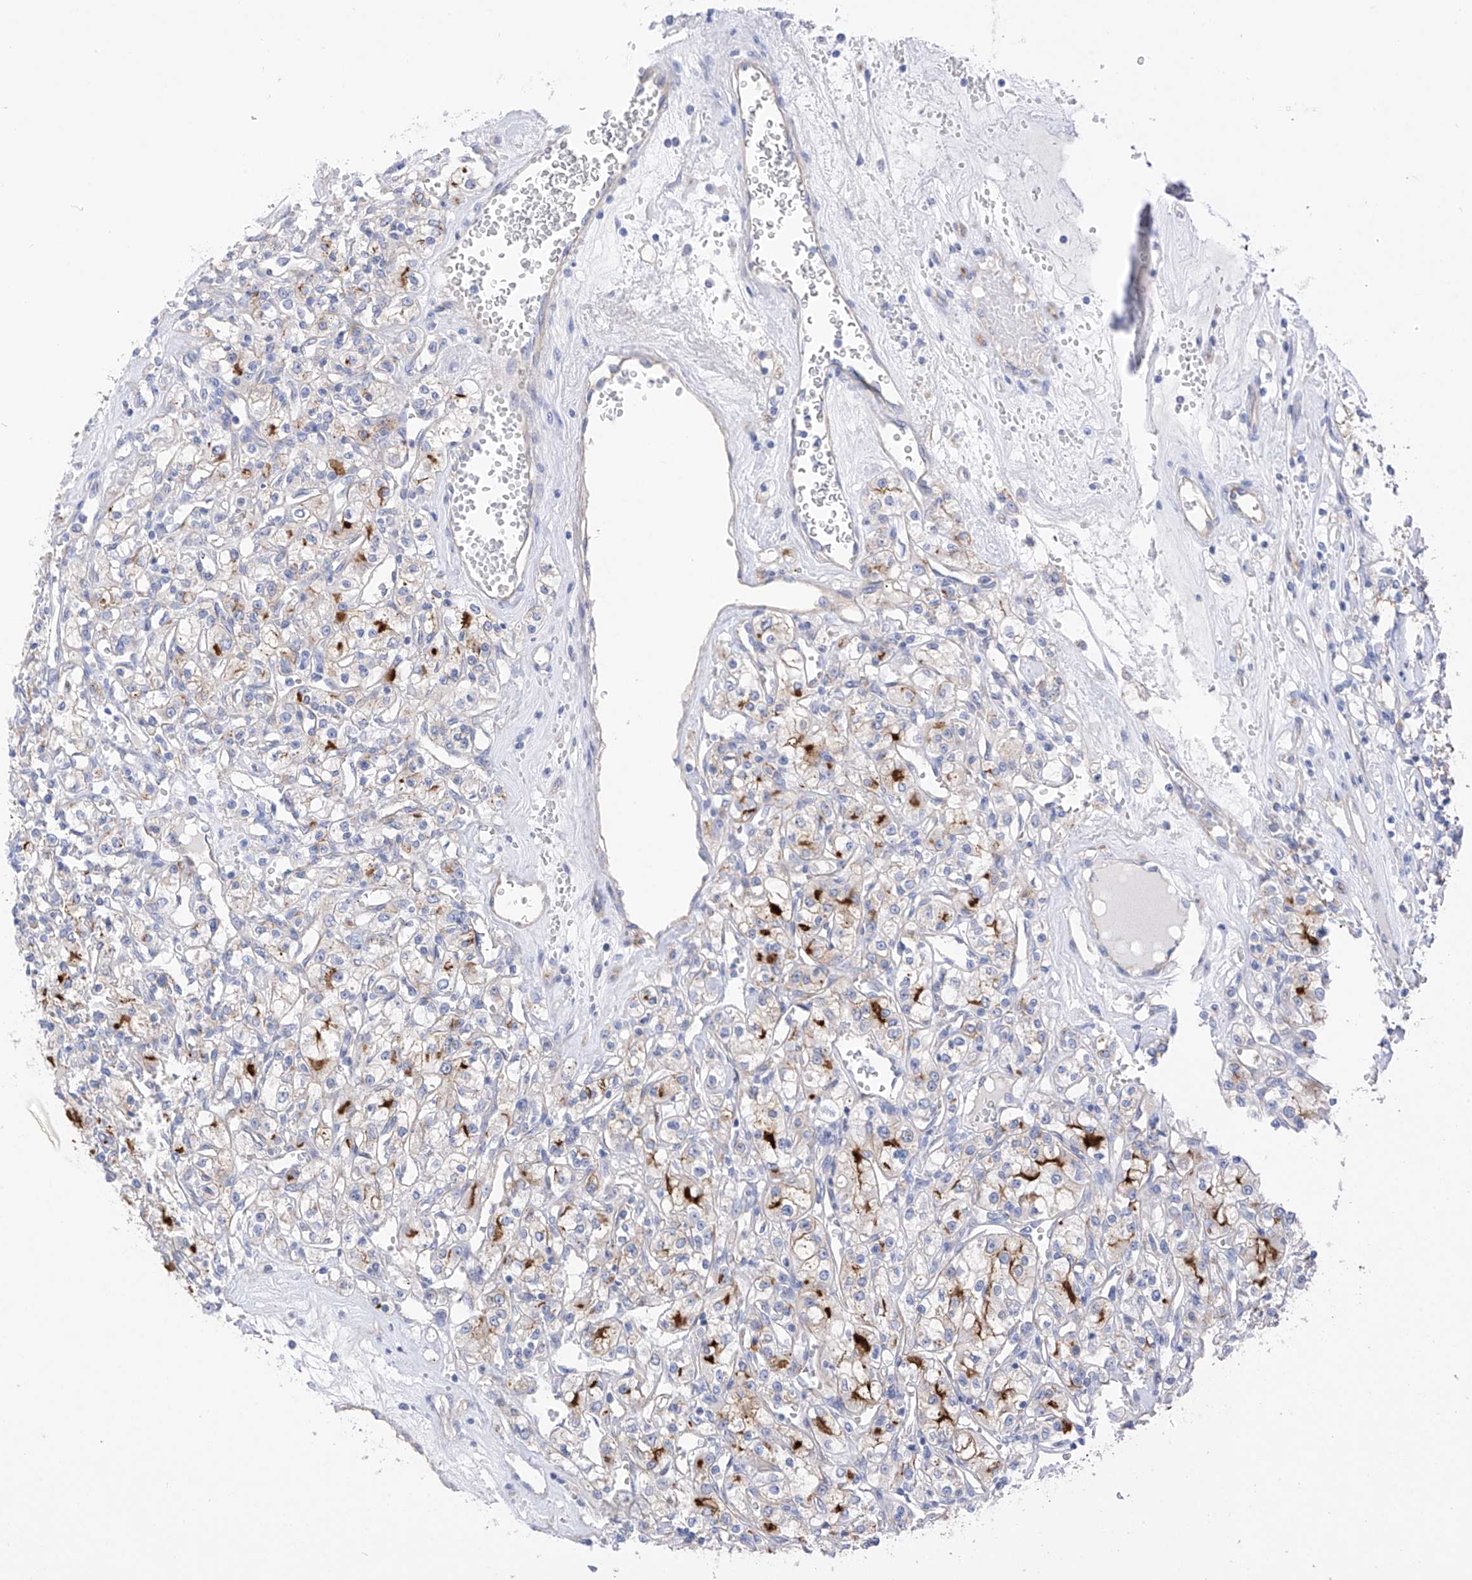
{"staining": {"intensity": "moderate", "quantity": "<25%", "location": "cytoplasmic/membranous"}, "tissue": "renal cancer", "cell_type": "Tumor cells", "image_type": "cancer", "snomed": [{"axis": "morphology", "description": "Adenocarcinoma, NOS"}, {"axis": "topography", "description": "Kidney"}], "caption": "Renal cancer was stained to show a protein in brown. There is low levels of moderate cytoplasmic/membranous positivity in approximately <25% of tumor cells.", "gene": "ITGA9", "patient": {"sex": "female", "age": 59}}